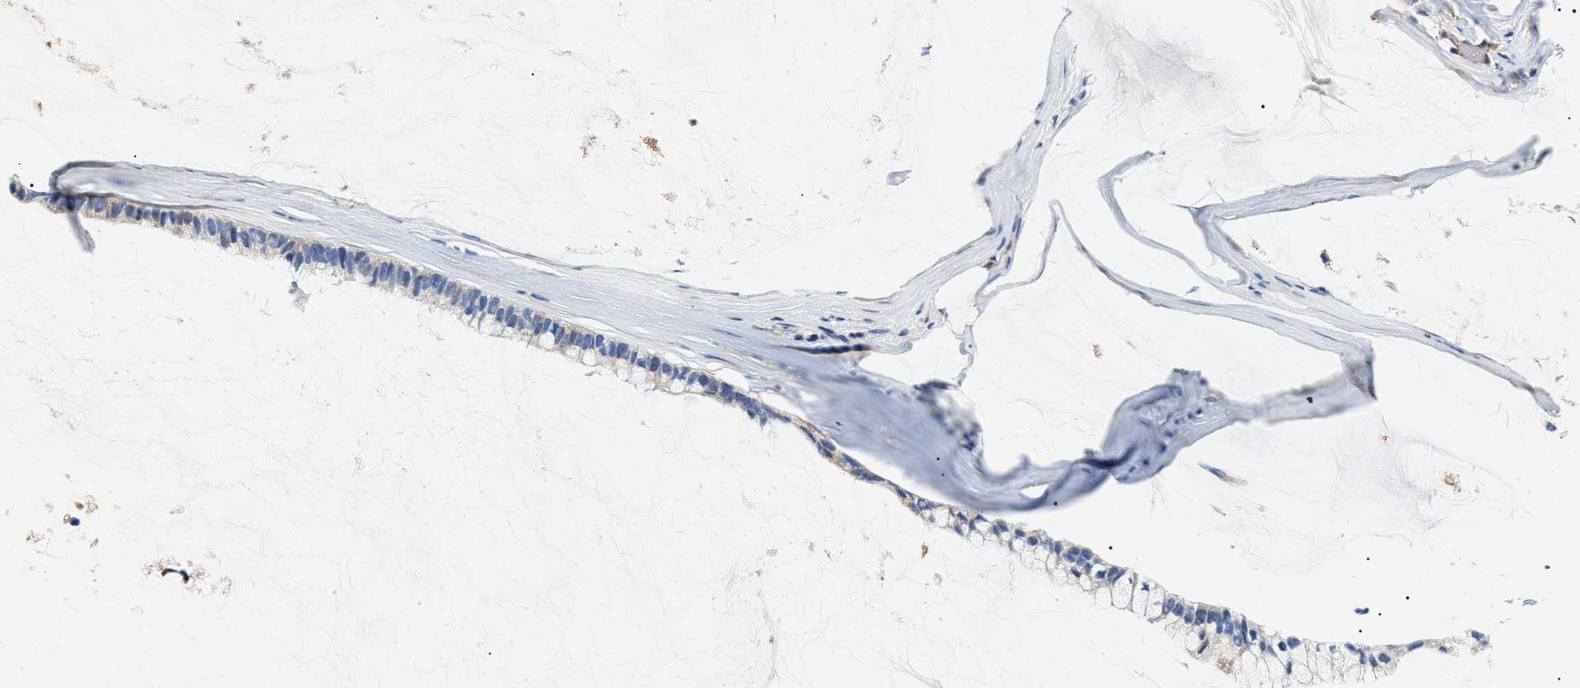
{"staining": {"intensity": "negative", "quantity": "none", "location": "none"}, "tissue": "ovarian cancer", "cell_type": "Tumor cells", "image_type": "cancer", "snomed": [{"axis": "morphology", "description": "Cystadenocarcinoma, mucinous, NOS"}, {"axis": "topography", "description": "Ovary"}], "caption": "Protein analysis of mucinous cystadenocarcinoma (ovarian) reveals no significant staining in tumor cells.", "gene": "TMEM222", "patient": {"sex": "female", "age": 39}}